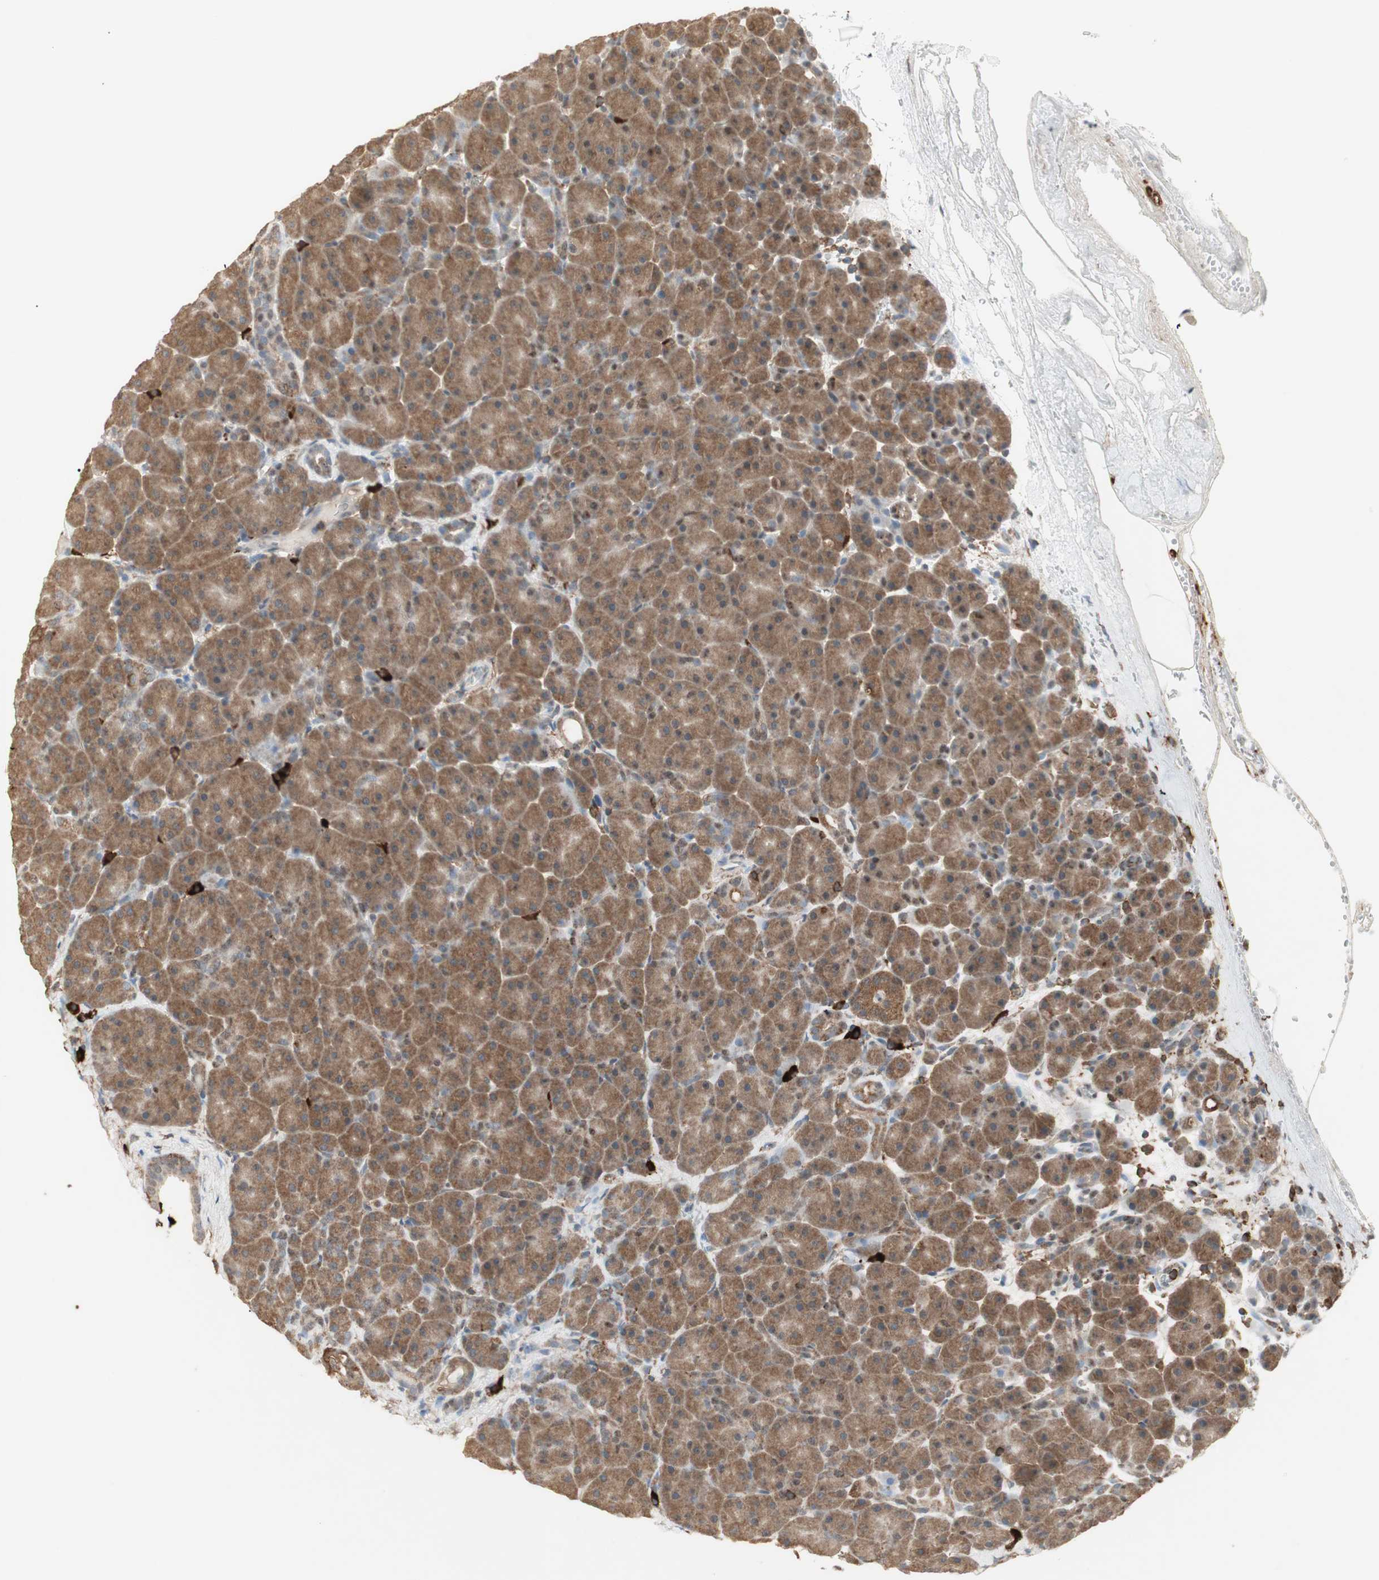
{"staining": {"intensity": "strong", "quantity": ">75%", "location": "cytoplasmic/membranous"}, "tissue": "pancreas", "cell_type": "Exocrine glandular cells", "image_type": "normal", "snomed": [{"axis": "morphology", "description": "Normal tissue, NOS"}, {"axis": "topography", "description": "Pancreas"}], "caption": "Immunohistochemical staining of normal human pancreas displays high levels of strong cytoplasmic/membranous expression in approximately >75% of exocrine glandular cells. Nuclei are stained in blue.", "gene": "MMP3", "patient": {"sex": "male", "age": 66}}